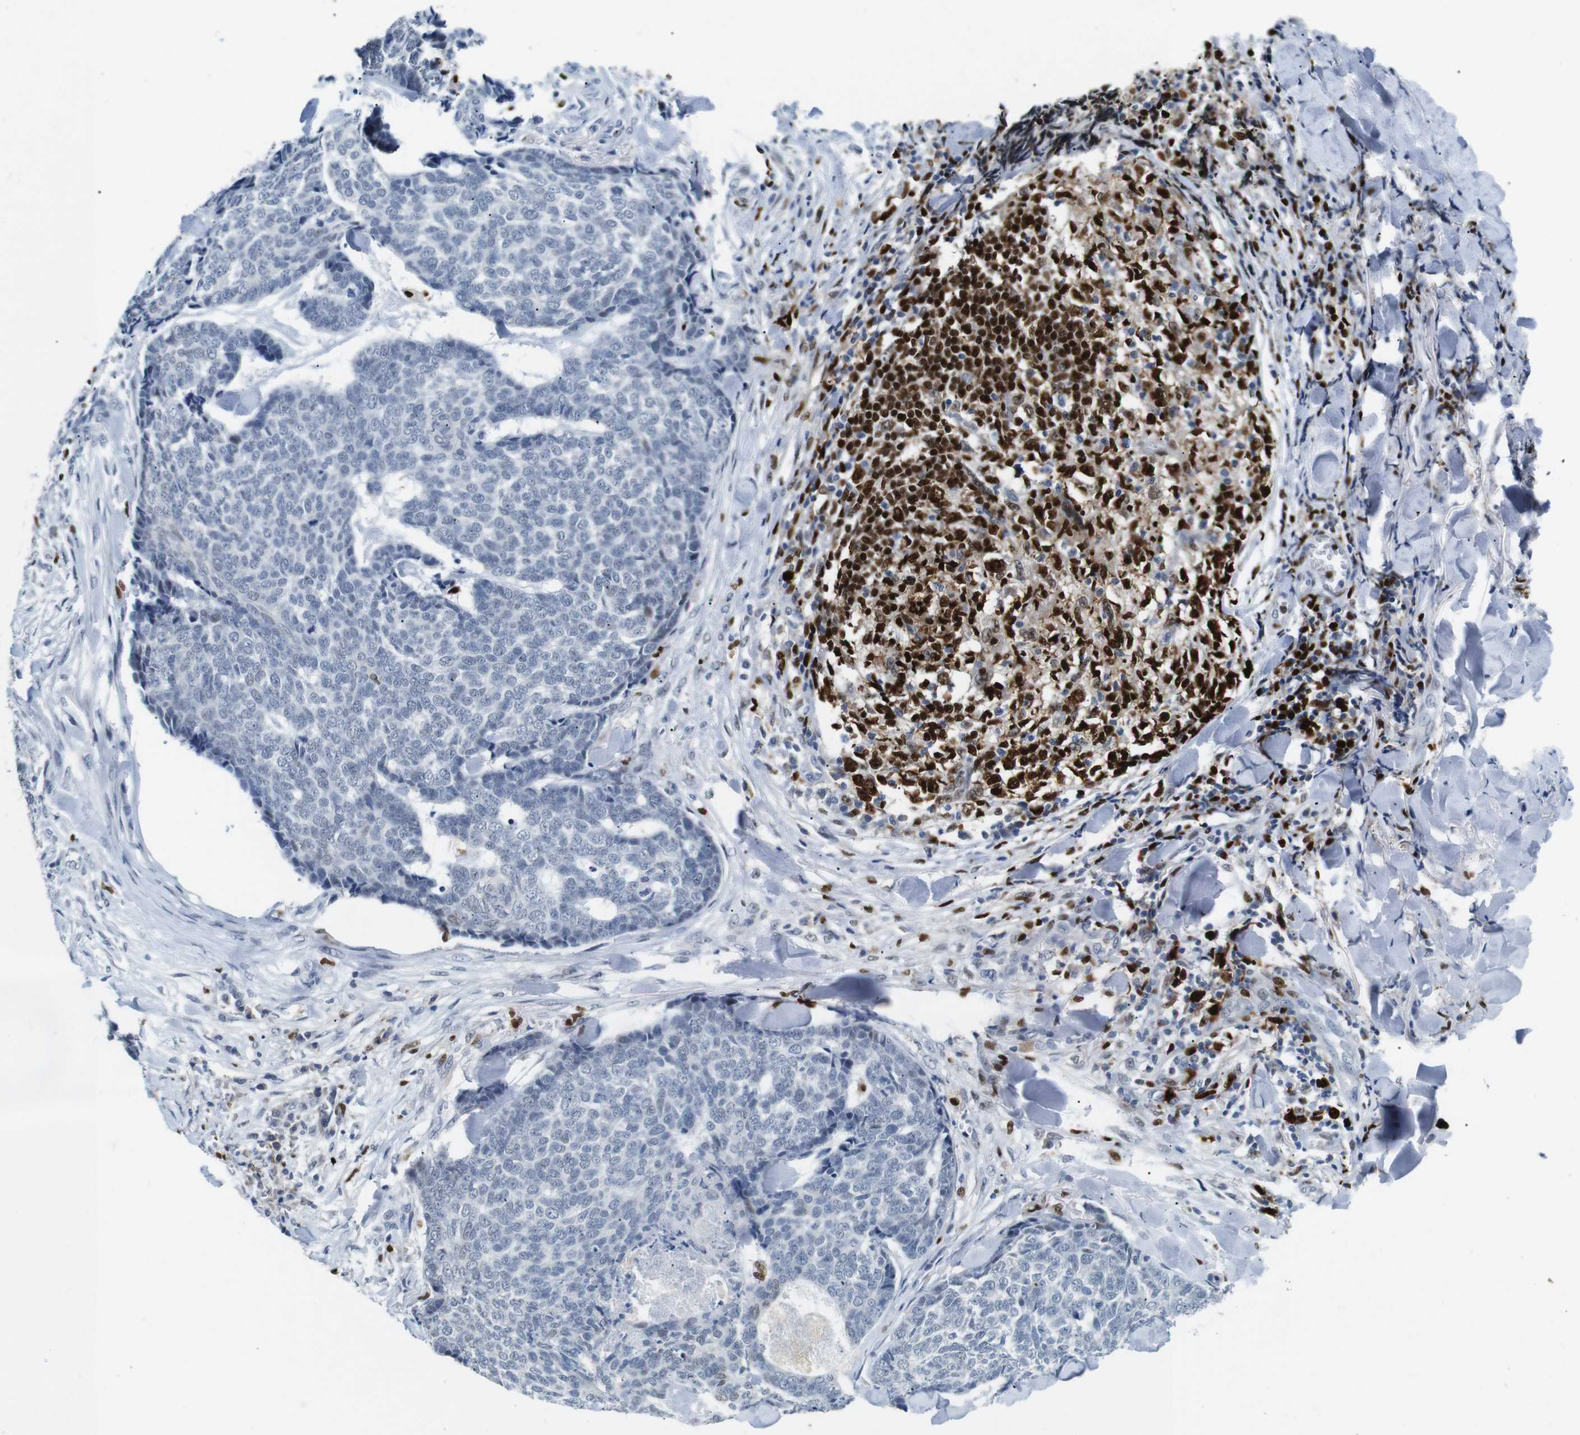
{"staining": {"intensity": "negative", "quantity": "none", "location": "none"}, "tissue": "skin cancer", "cell_type": "Tumor cells", "image_type": "cancer", "snomed": [{"axis": "morphology", "description": "Basal cell carcinoma"}, {"axis": "topography", "description": "Skin"}], "caption": "Immunohistochemical staining of skin basal cell carcinoma shows no significant expression in tumor cells.", "gene": "IRF8", "patient": {"sex": "male", "age": 84}}